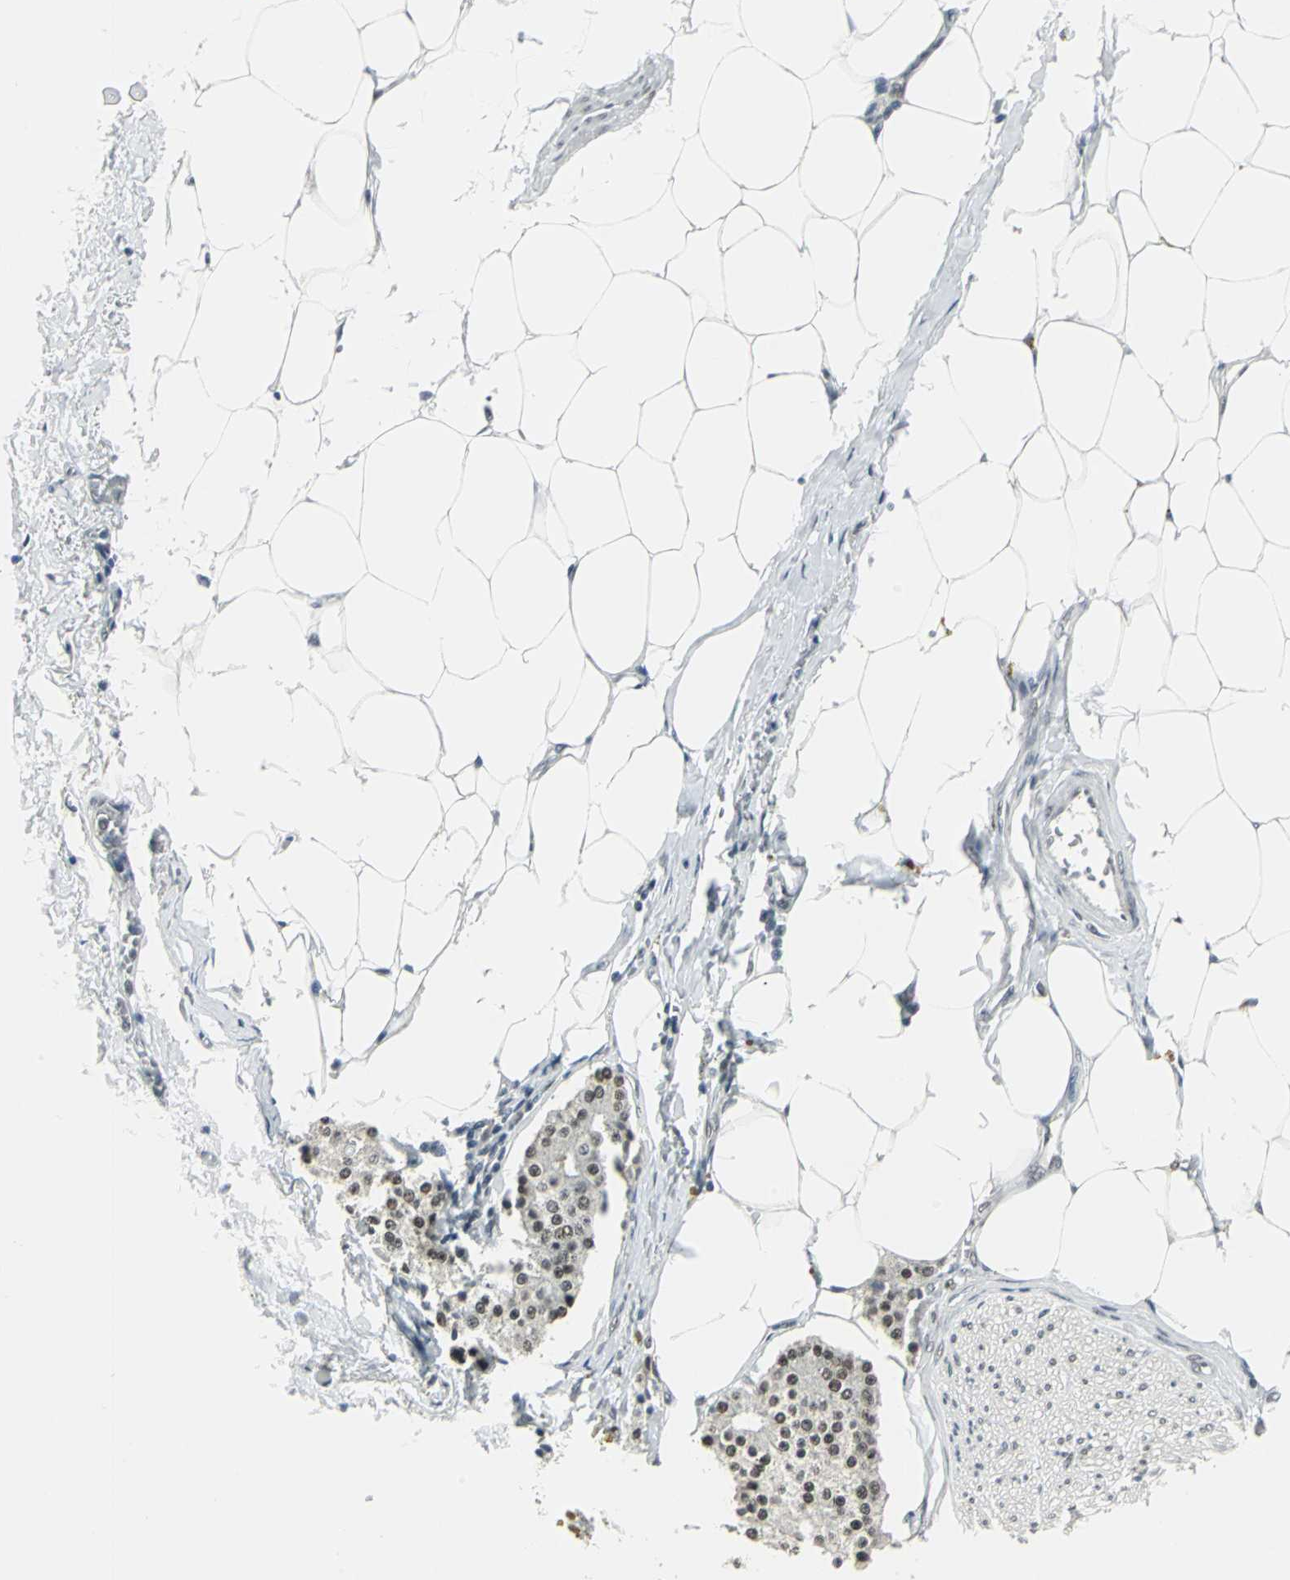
{"staining": {"intensity": "moderate", "quantity": ">75%", "location": "nuclear"}, "tissue": "carcinoid", "cell_type": "Tumor cells", "image_type": "cancer", "snomed": [{"axis": "morphology", "description": "Carcinoid, malignant, NOS"}, {"axis": "topography", "description": "Colon"}], "caption": "High-magnification brightfield microscopy of carcinoid stained with DAB (3,3'-diaminobenzidine) (brown) and counterstained with hematoxylin (blue). tumor cells exhibit moderate nuclear staining is identified in about>75% of cells. Using DAB (3,3'-diaminobenzidine) (brown) and hematoxylin (blue) stains, captured at high magnification using brightfield microscopy.", "gene": "ADNP", "patient": {"sex": "female", "age": 61}}